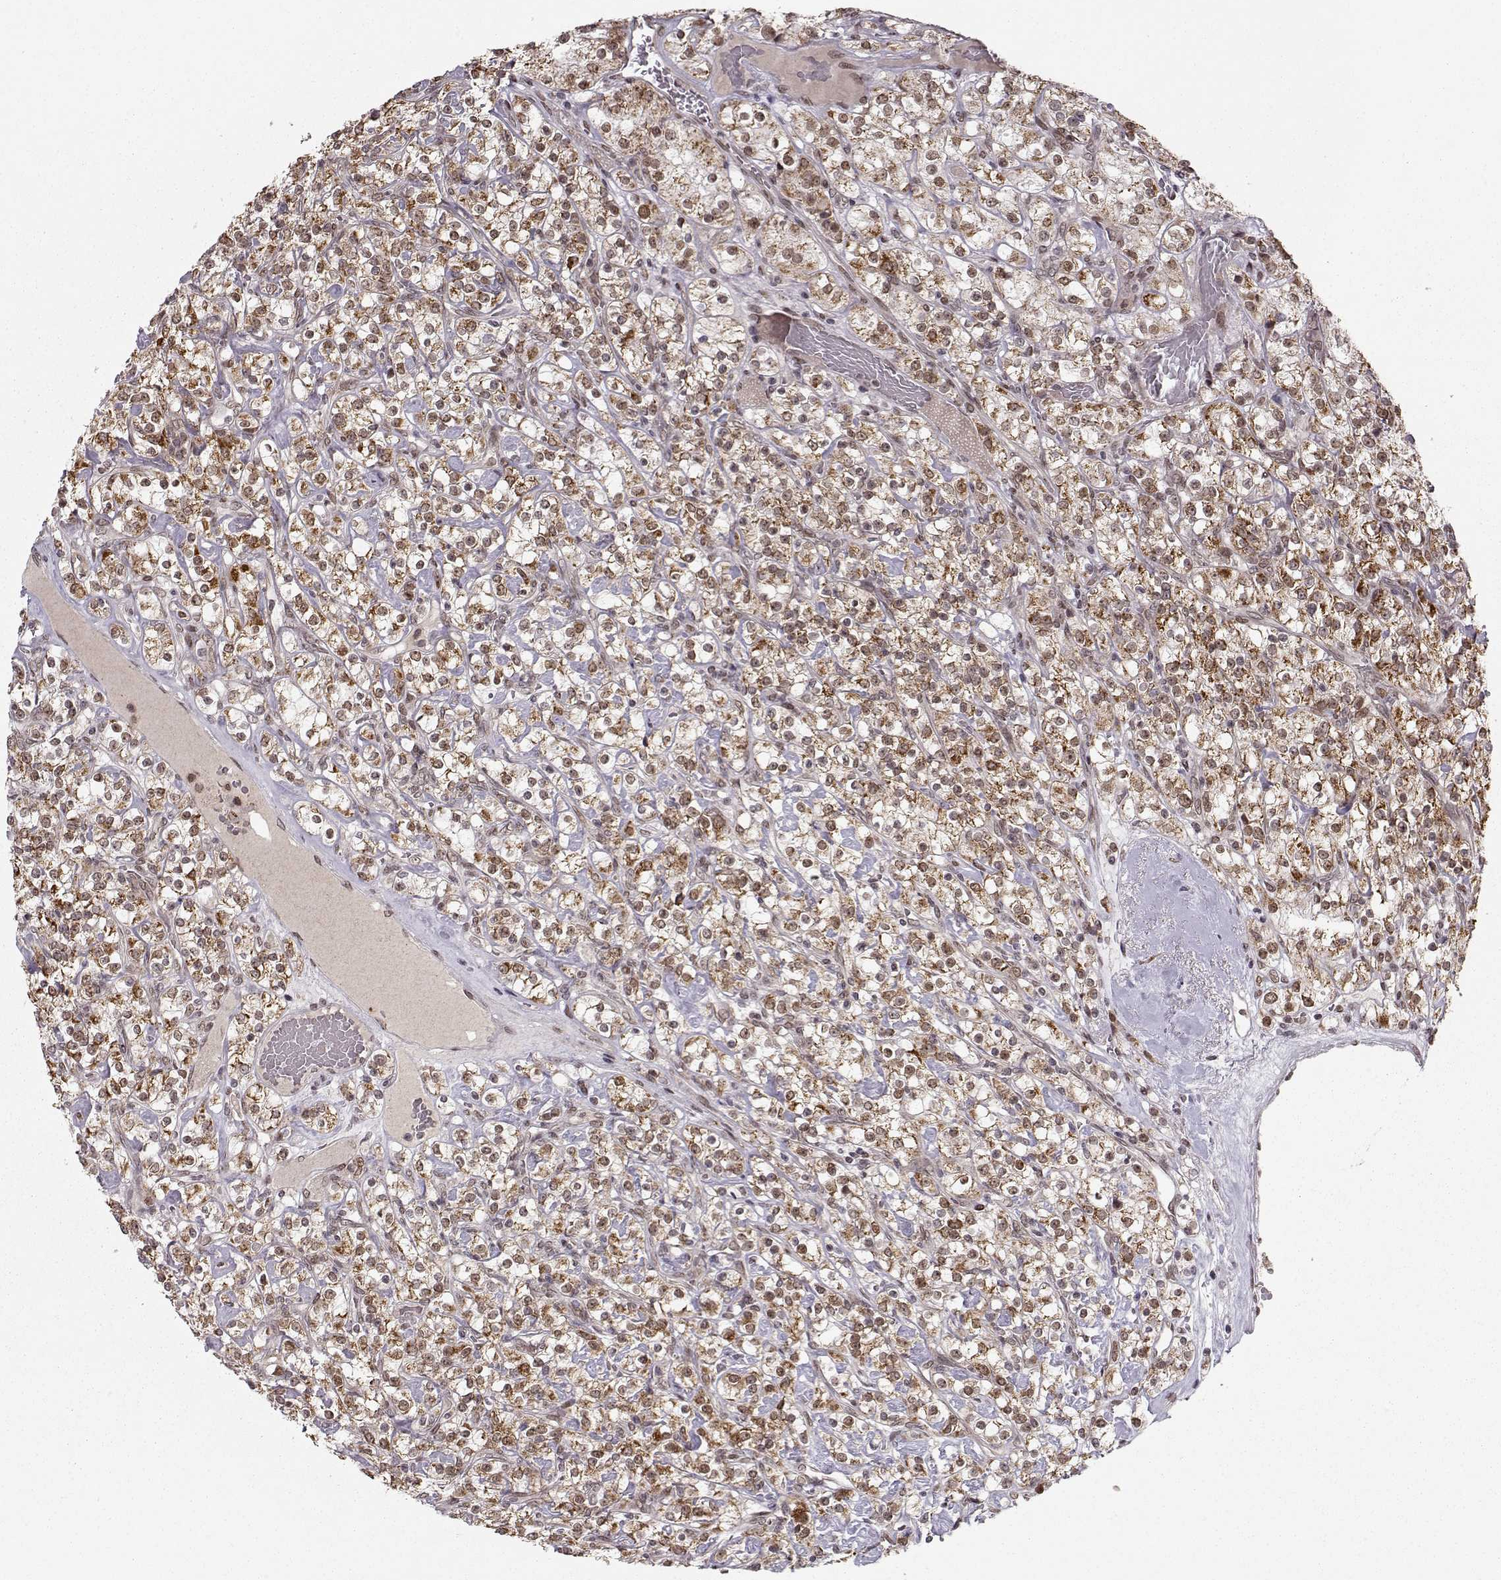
{"staining": {"intensity": "strong", "quantity": ">75%", "location": "cytoplasmic/membranous"}, "tissue": "renal cancer", "cell_type": "Tumor cells", "image_type": "cancer", "snomed": [{"axis": "morphology", "description": "Adenocarcinoma, NOS"}, {"axis": "topography", "description": "Kidney"}], "caption": "This micrograph demonstrates immunohistochemistry (IHC) staining of renal cancer, with high strong cytoplasmic/membranous positivity in approximately >75% of tumor cells.", "gene": "RAI1", "patient": {"sex": "male", "age": 77}}